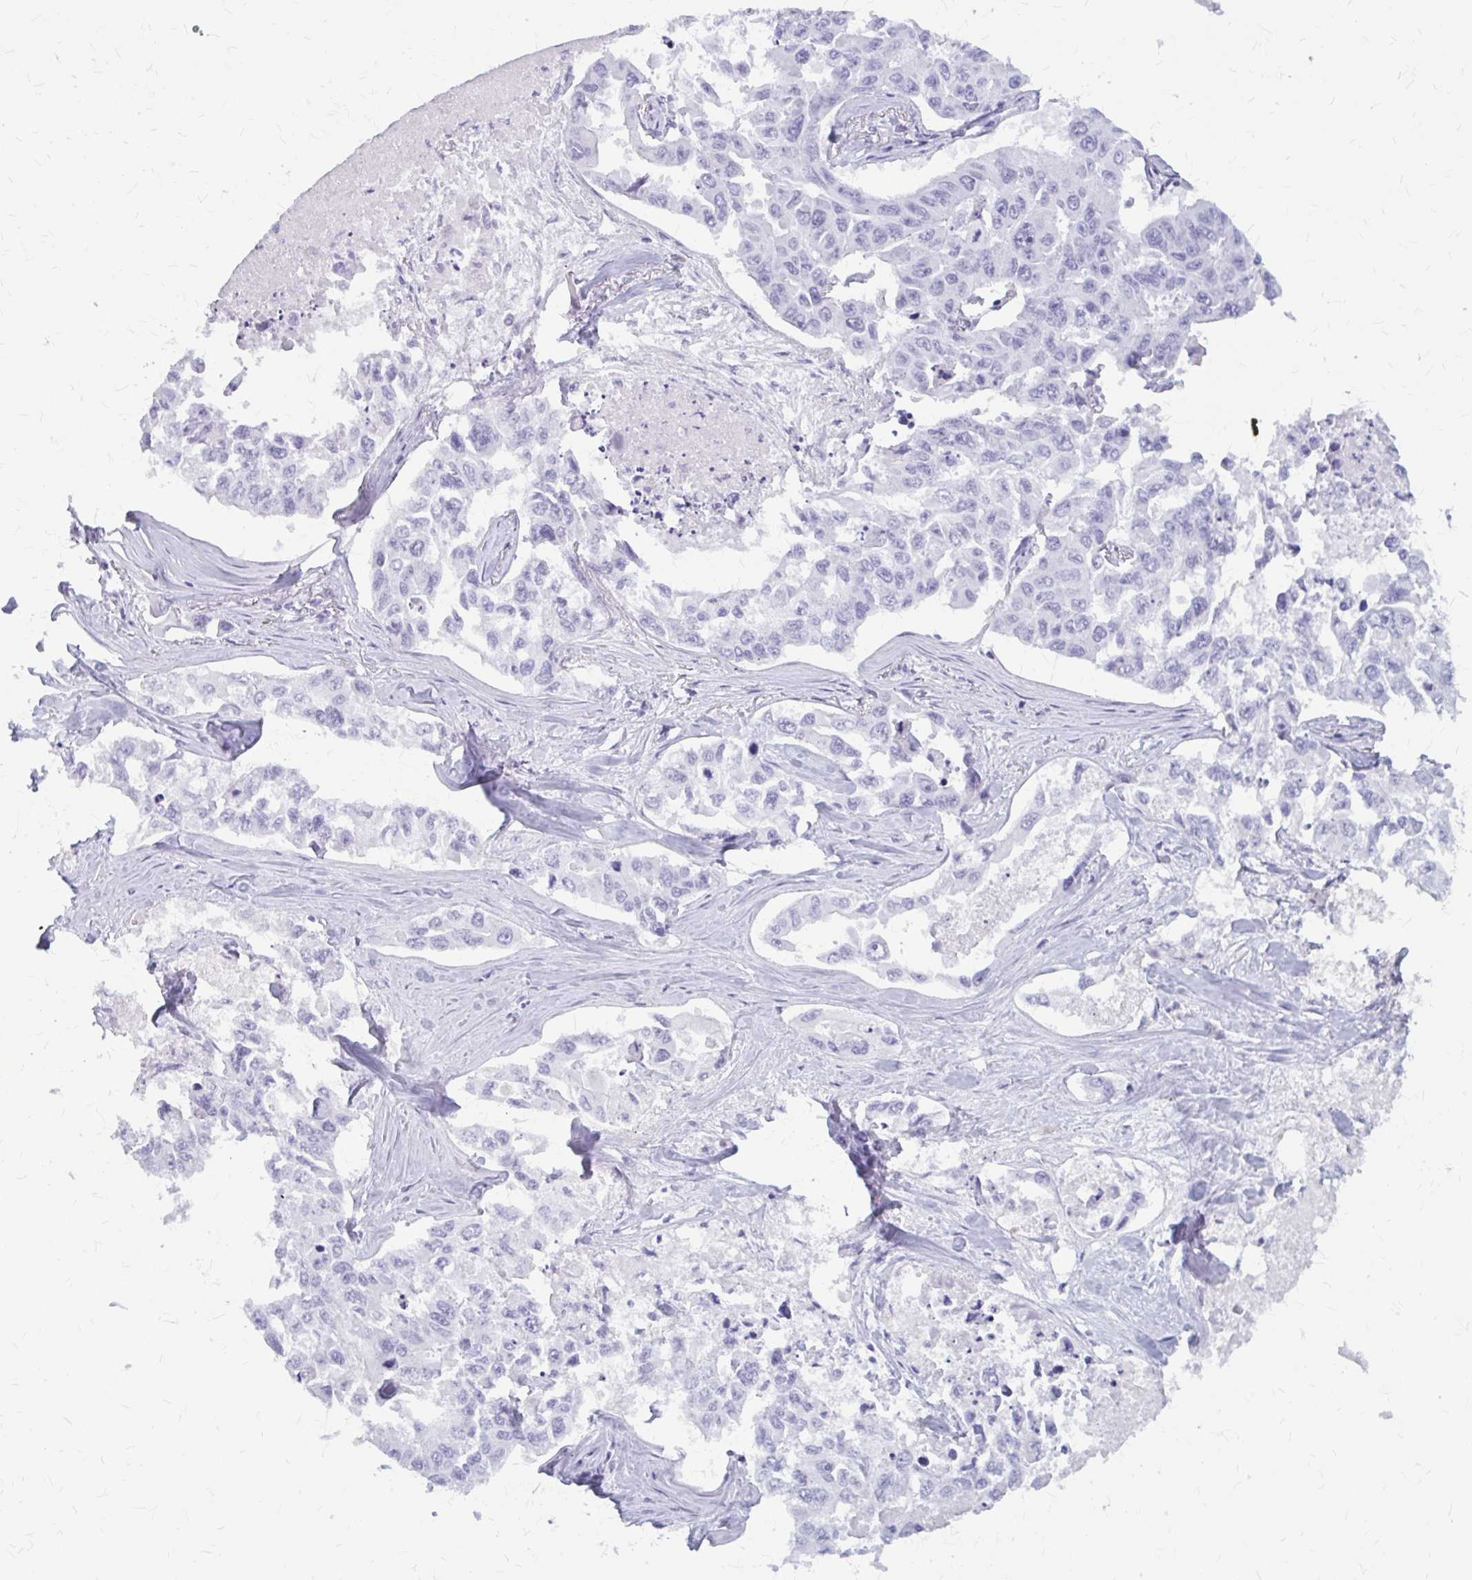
{"staining": {"intensity": "negative", "quantity": "none", "location": "none"}, "tissue": "lung cancer", "cell_type": "Tumor cells", "image_type": "cancer", "snomed": [{"axis": "morphology", "description": "Adenocarcinoma, NOS"}, {"axis": "topography", "description": "Lung"}], "caption": "Human lung adenocarcinoma stained for a protein using immunohistochemistry (IHC) exhibits no expression in tumor cells.", "gene": "KLHDC7A", "patient": {"sex": "male", "age": 64}}